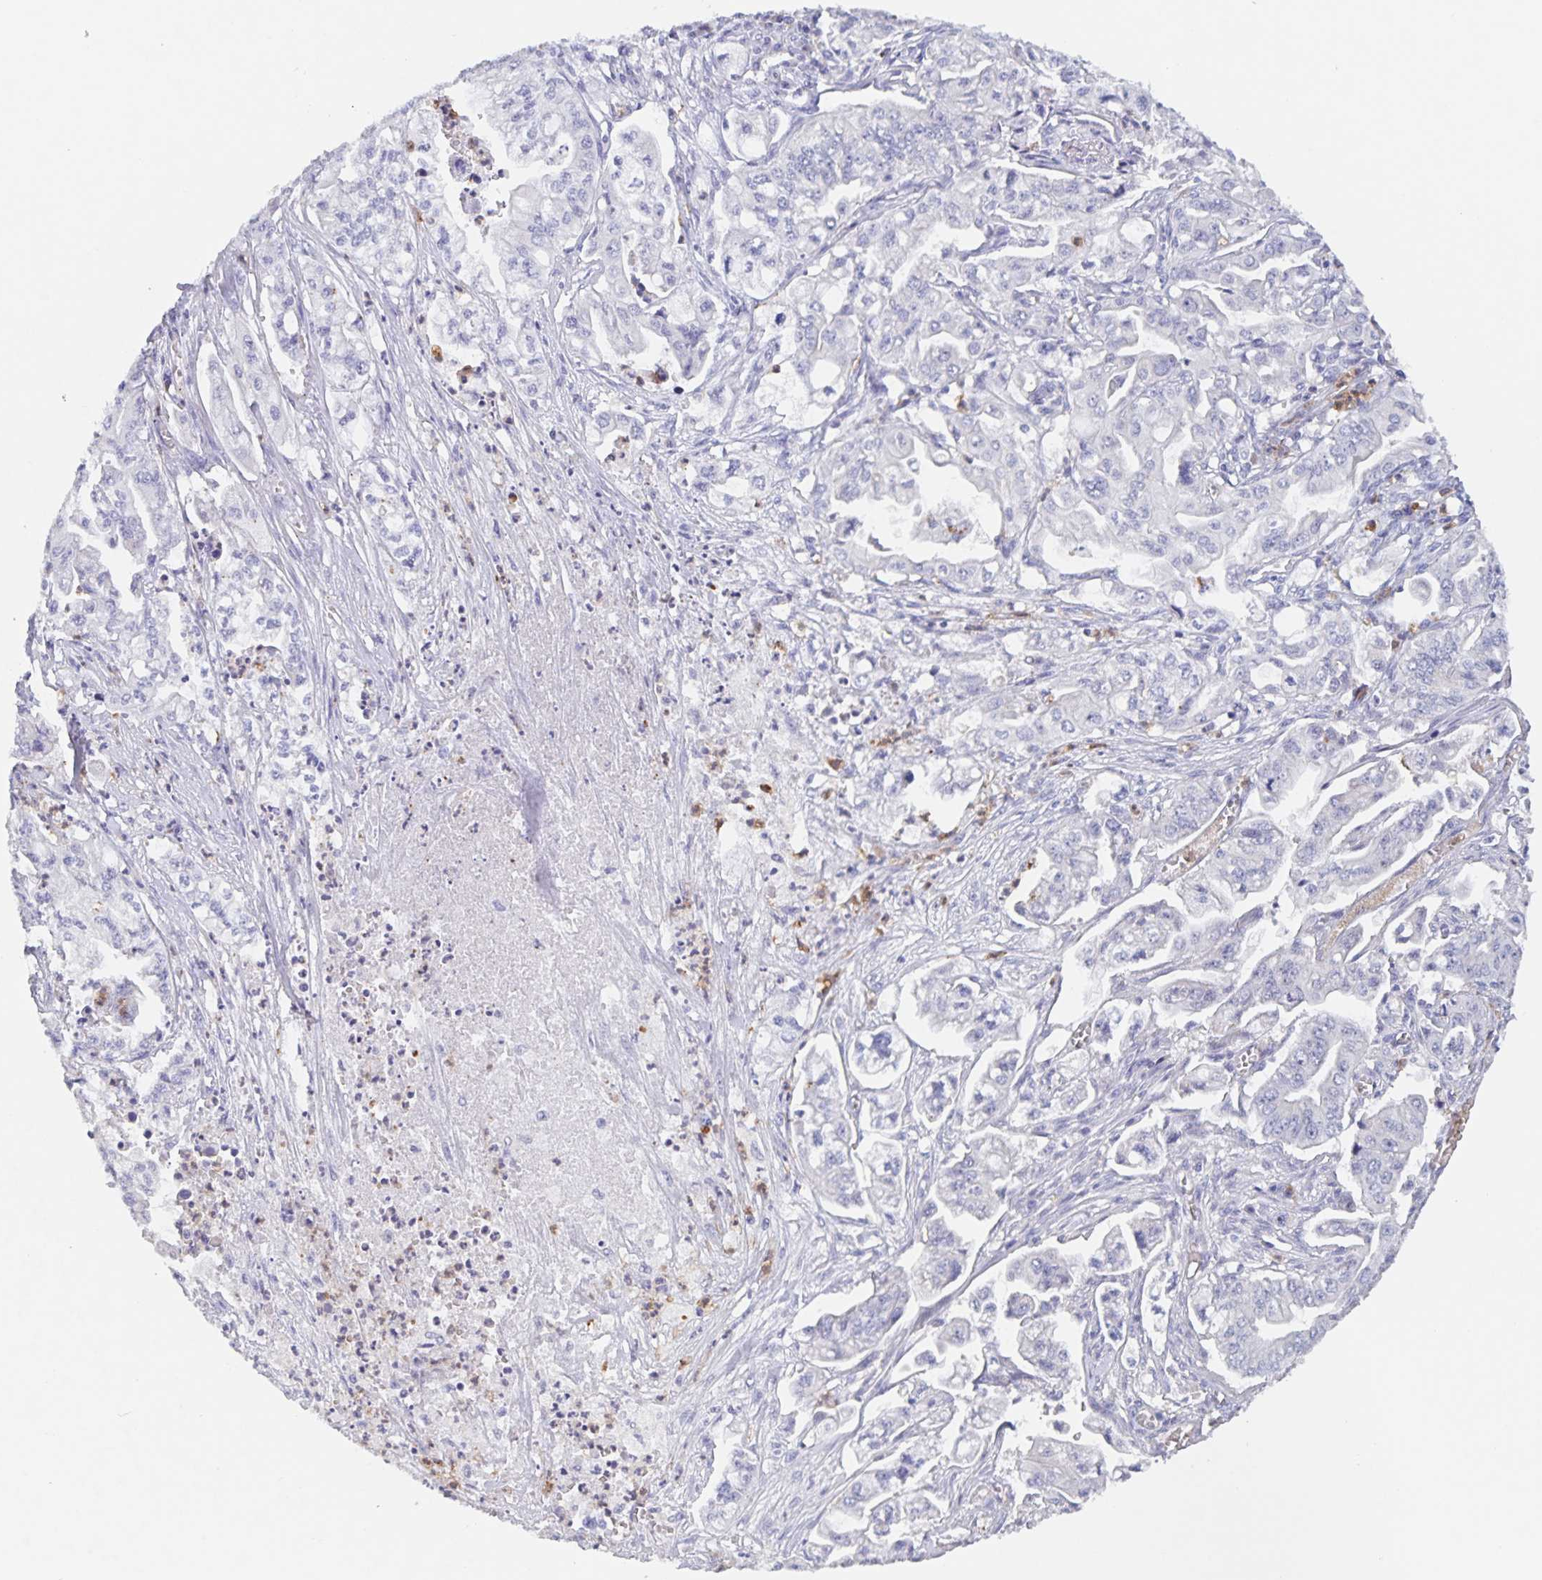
{"staining": {"intensity": "negative", "quantity": "none", "location": "none"}, "tissue": "pancreatic cancer", "cell_type": "Tumor cells", "image_type": "cancer", "snomed": [{"axis": "morphology", "description": "Adenocarcinoma, NOS"}, {"axis": "topography", "description": "Pancreas"}], "caption": "Protein analysis of pancreatic adenocarcinoma exhibits no significant positivity in tumor cells.", "gene": "CDC42BPG", "patient": {"sex": "male", "age": 68}}